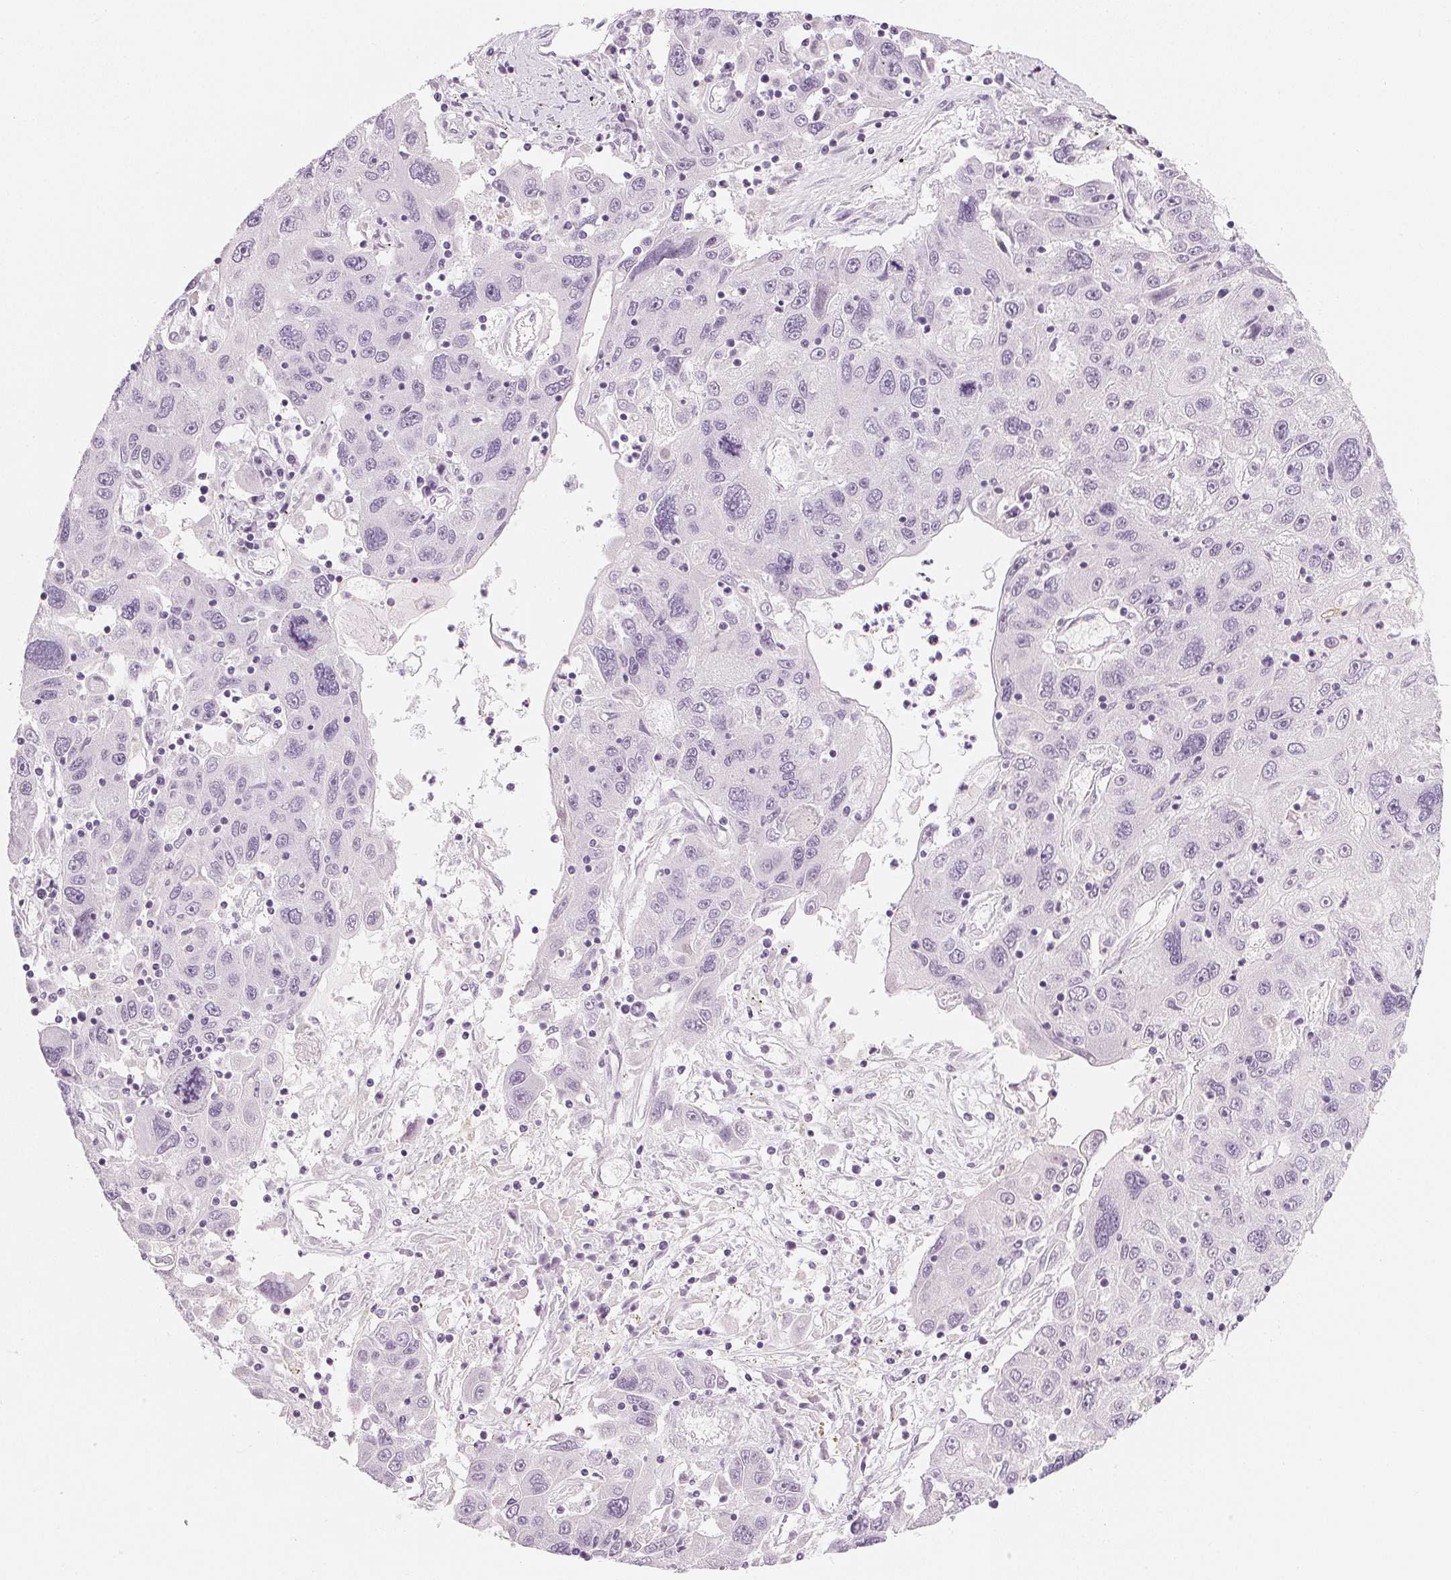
{"staining": {"intensity": "negative", "quantity": "none", "location": "none"}, "tissue": "stomach cancer", "cell_type": "Tumor cells", "image_type": "cancer", "snomed": [{"axis": "morphology", "description": "Adenocarcinoma, NOS"}, {"axis": "topography", "description": "Stomach"}], "caption": "Immunohistochemistry (IHC) of human adenocarcinoma (stomach) shows no positivity in tumor cells.", "gene": "CHST4", "patient": {"sex": "male", "age": 56}}